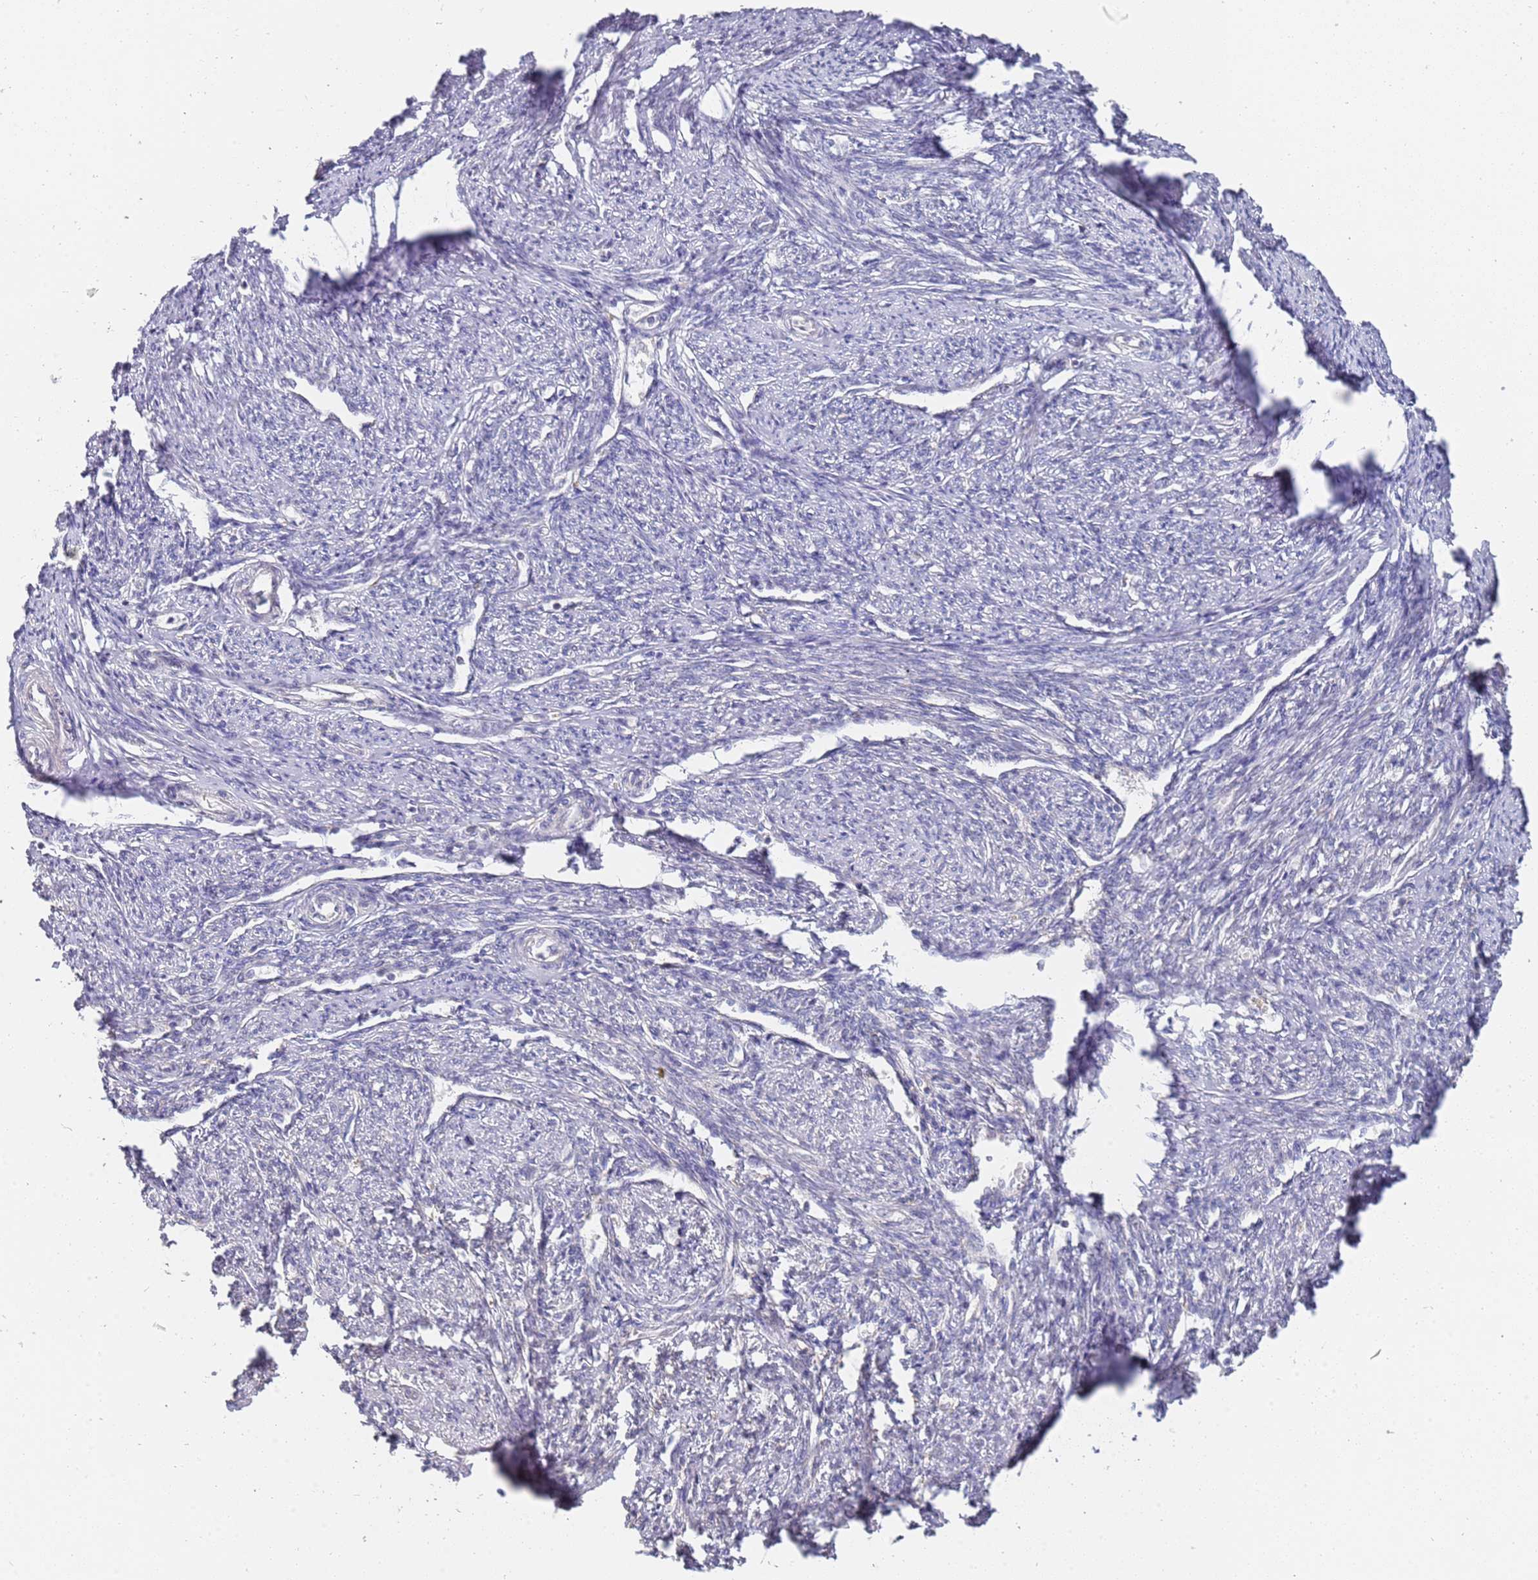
{"staining": {"intensity": "weak", "quantity": "25%-75%", "location": "cytoplasmic/membranous"}, "tissue": "smooth muscle", "cell_type": "Smooth muscle cells", "image_type": "normal", "snomed": [{"axis": "morphology", "description": "Normal tissue, NOS"}, {"axis": "topography", "description": "Smooth muscle"}, {"axis": "topography", "description": "Uterus"}], "caption": "Immunohistochemistry photomicrograph of benign smooth muscle: smooth muscle stained using IHC shows low levels of weak protein expression localized specifically in the cytoplasmic/membranous of smooth muscle cells, appearing as a cytoplasmic/membranous brown color.", "gene": "VRK2", "patient": {"sex": "female", "age": 59}}